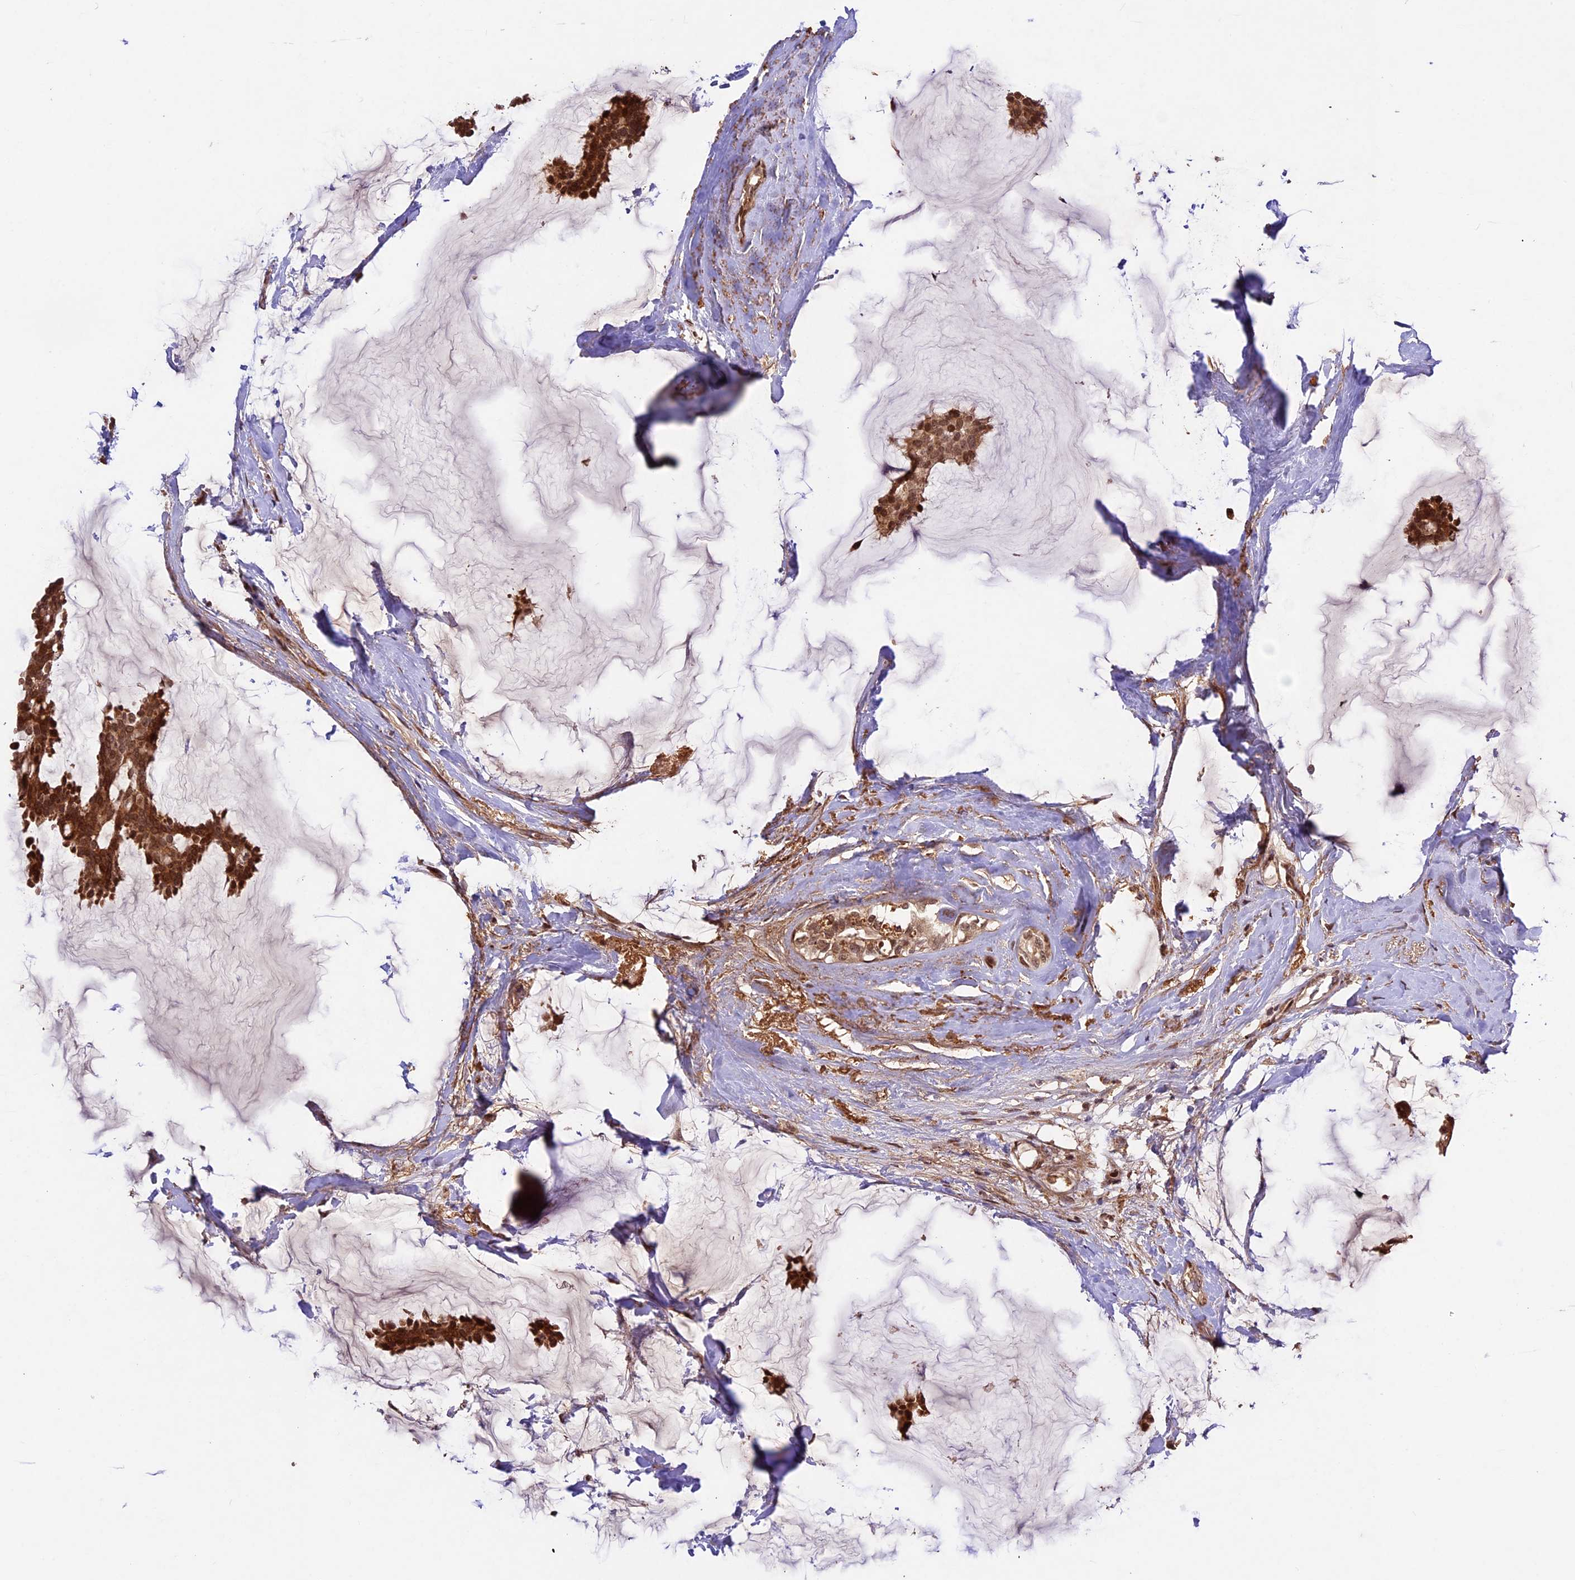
{"staining": {"intensity": "strong", "quantity": ">75%", "location": "cytoplasmic/membranous,nuclear"}, "tissue": "breast cancer", "cell_type": "Tumor cells", "image_type": "cancer", "snomed": [{"axis": "morphology", "description": "Duct carcinoma"}, {"axis": "topography", "description": "Breast"}], "caption": "IHC of breast cancer (intraductal carcinoma) reveals high levels of strong cytoplasmic/membranous and nuclear expression in approximately >75% of tumor cells.", "gene": "CDKN2AIP", "patient": {"sex": "female", "age": 93}}